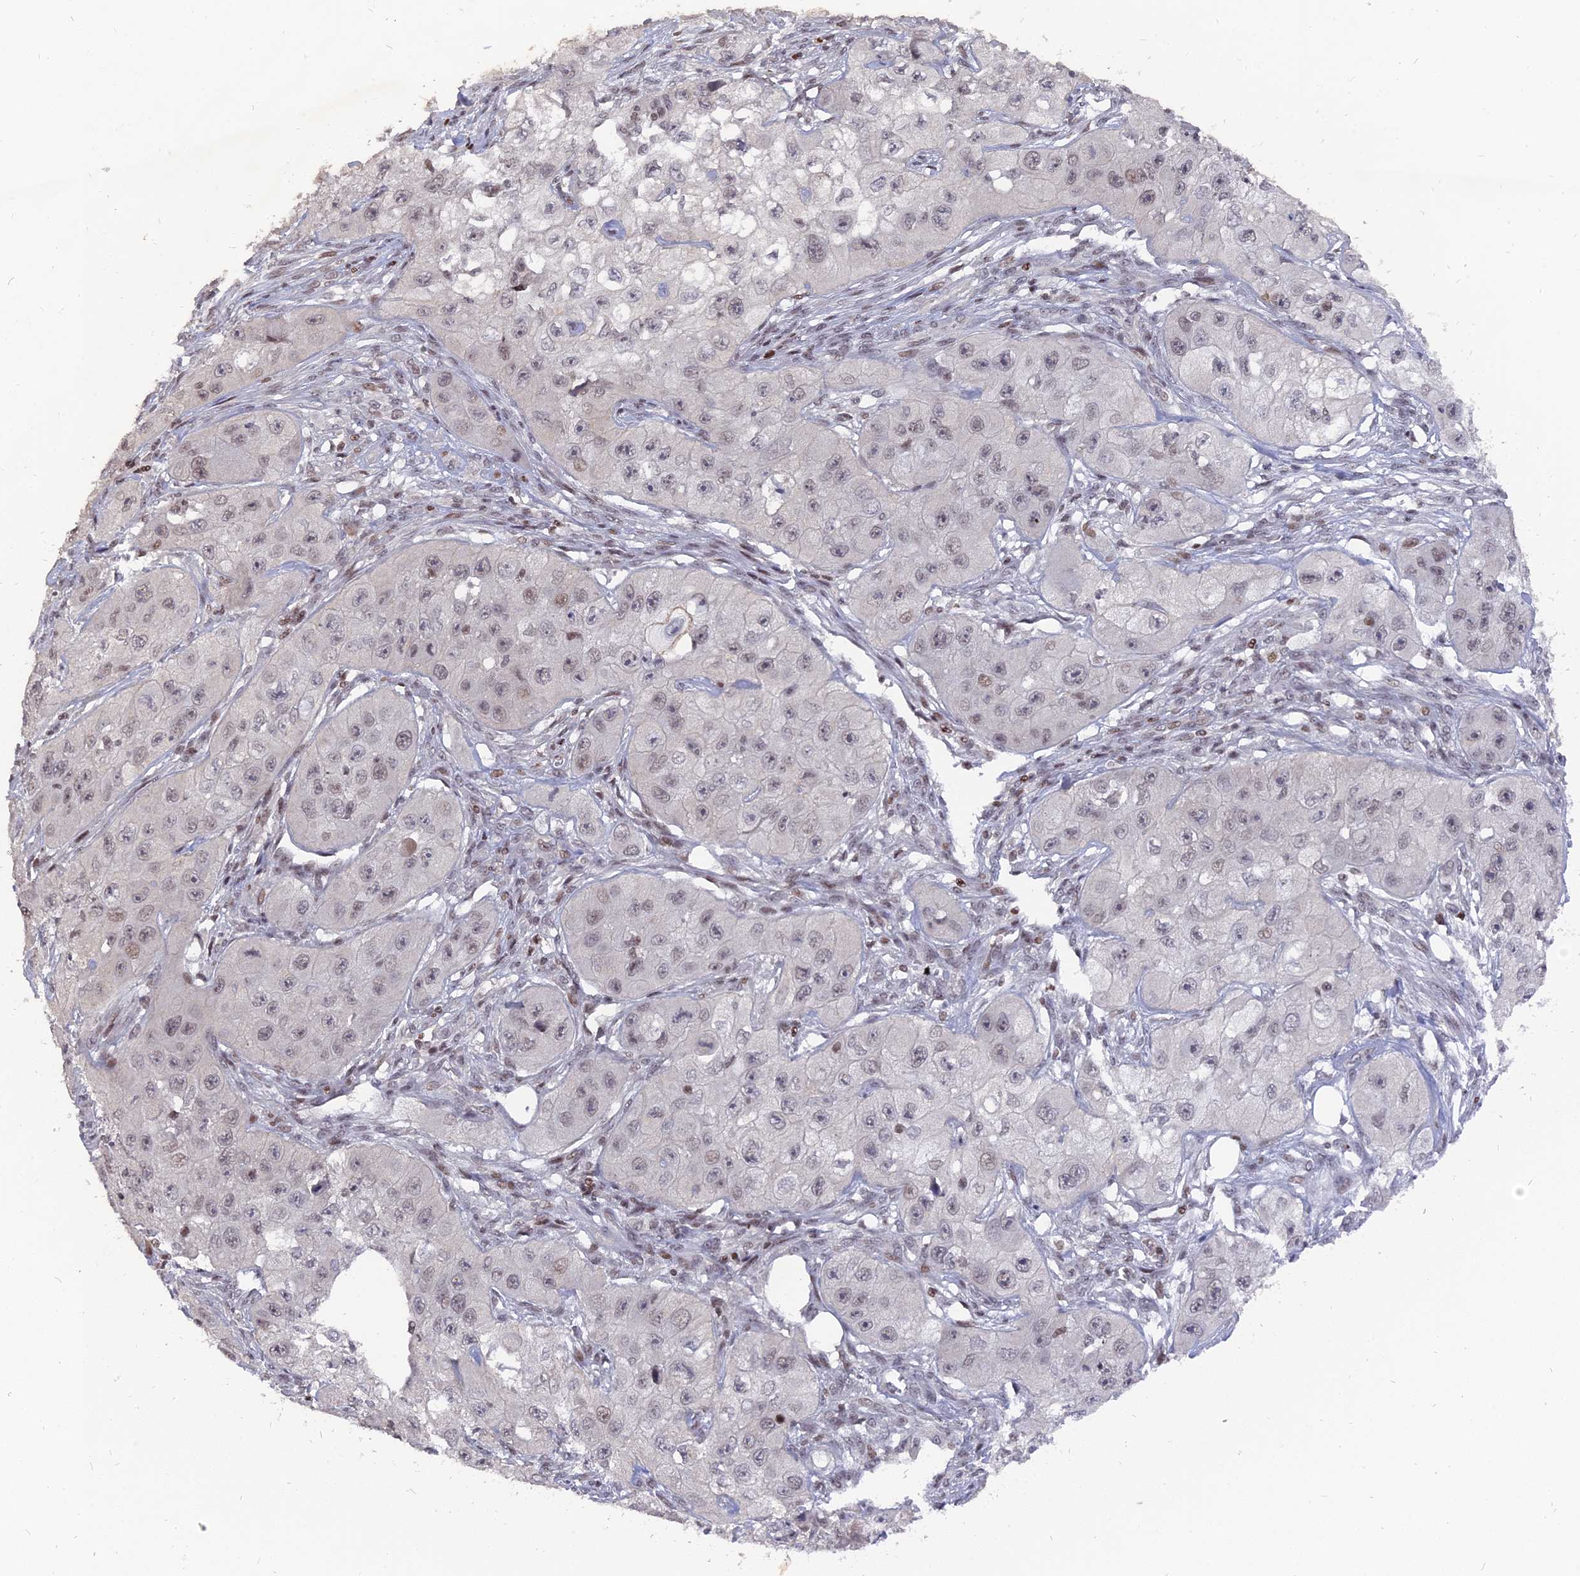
{"staining": {"intensity": "negative", "quantity": "none", "location": "none"}, "tissue": "skin cancer", "cell_type": "Tumor cells", "image_type": "cancer", "snomed": [{"axis": "morphology", "description": "Squamous cell carcinoma, NOS"}, {"axis": "topography", "description": "Skin"}, {"axis": "topography", "description": "Subcutis"}], "caption": "A micrograph of squamous cell carcinoma (skin) stained for a protein displays no brown staining in tumor cells.", "gene": "NR1H3", "patient": {"sex": "male", "age": 73}}